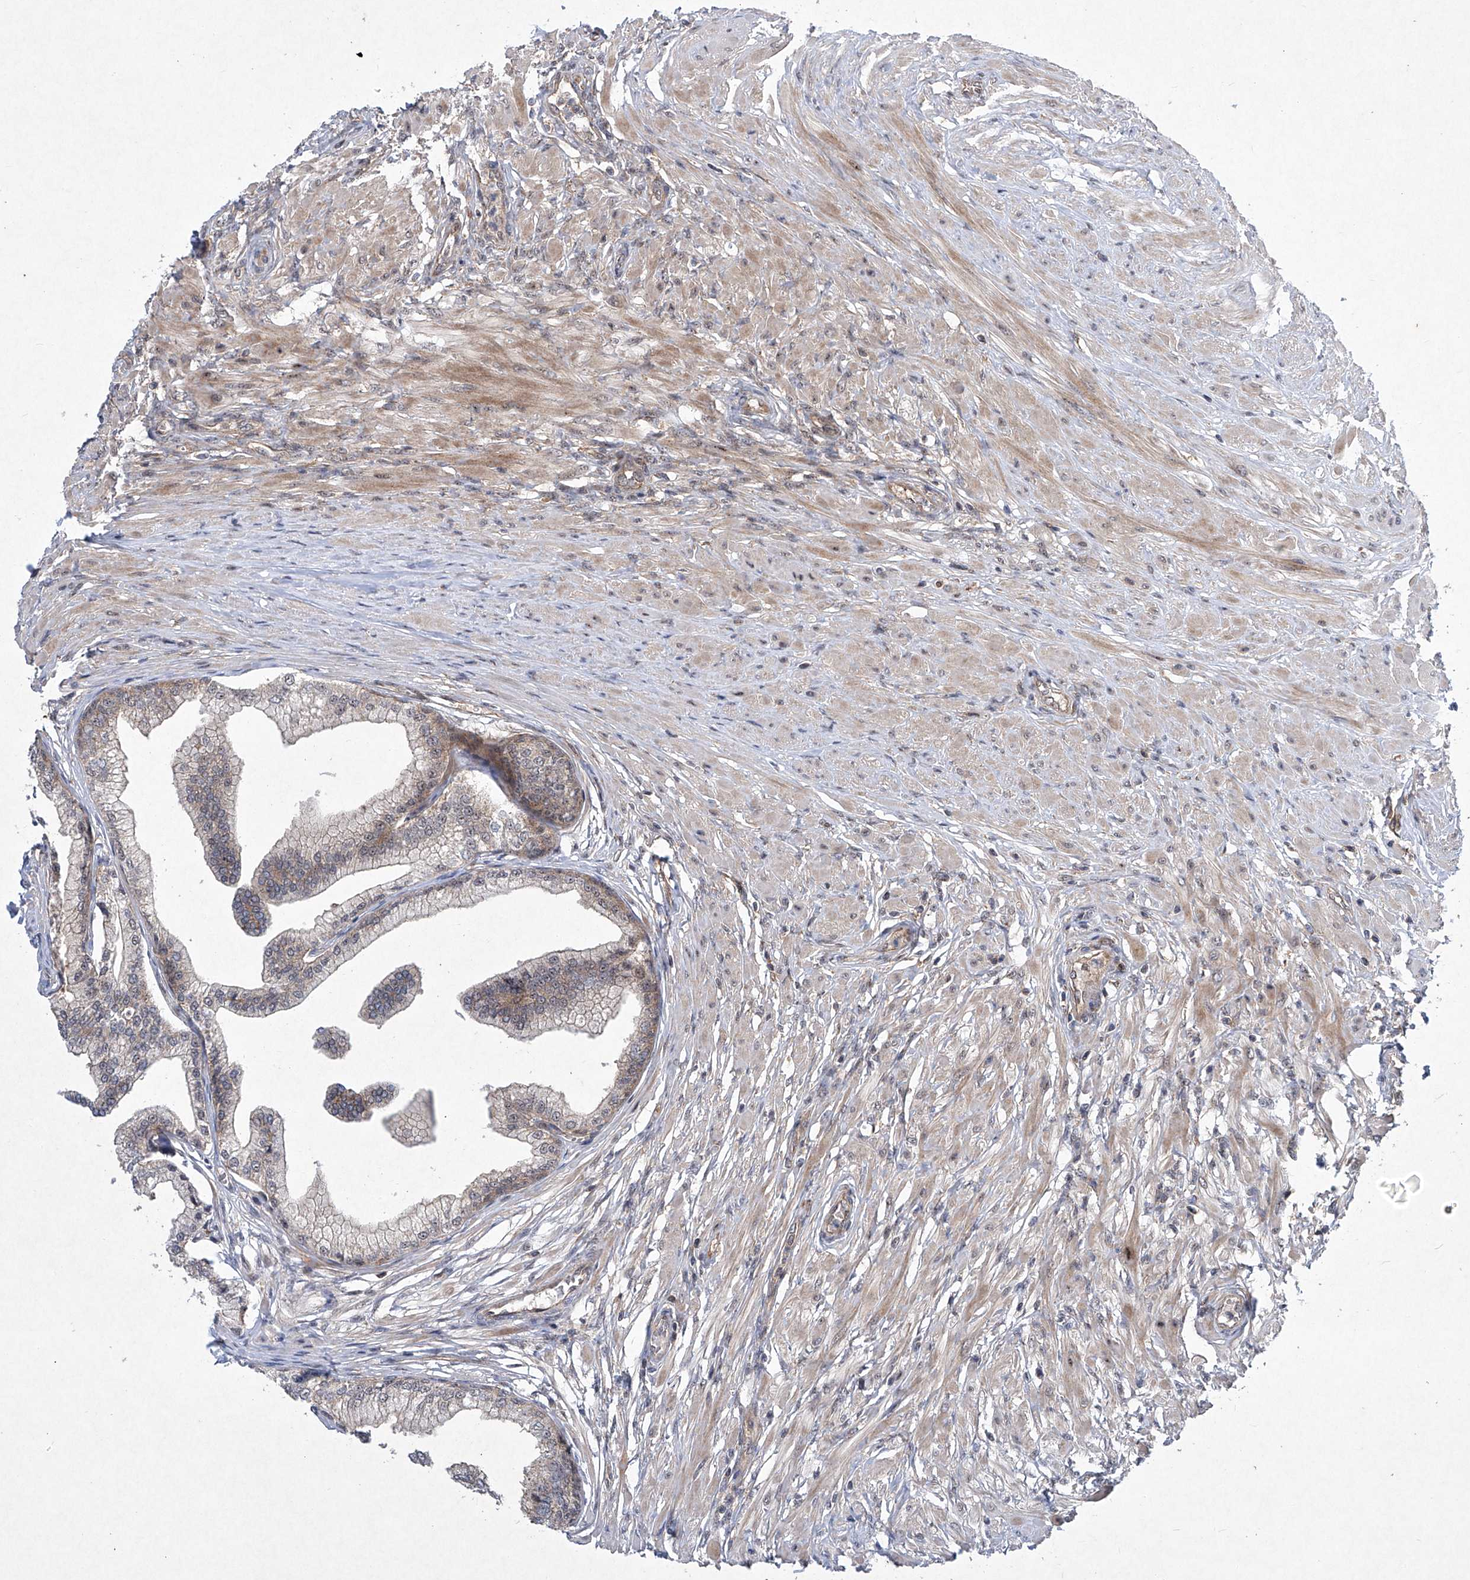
{"staining": {"intensity": "weak", "quantity": "25%-75%", "location": "cytoplasmic/membranous"}, "tissue": "prostate", "cell_type": "Glandular cells", "image_type": "normal", "snomed": [{"axis": "morphology", "description": "Normal tissue, NOS"}, {"axis": "morphology", "description": "Urothelial carcinoma, Low grade"}, {"axis": "topography", "description": "Urinary bladder"}, {"axis": "topography", "description": "Prostate"}], "caption": "Weak cytoplasmic/membranous expression for a protein is seen in approximately 25%-75% of glandular cells of normal prostate using IHC.", "gene": "CISH", "patient": {"sex": "male", "age": 60}}